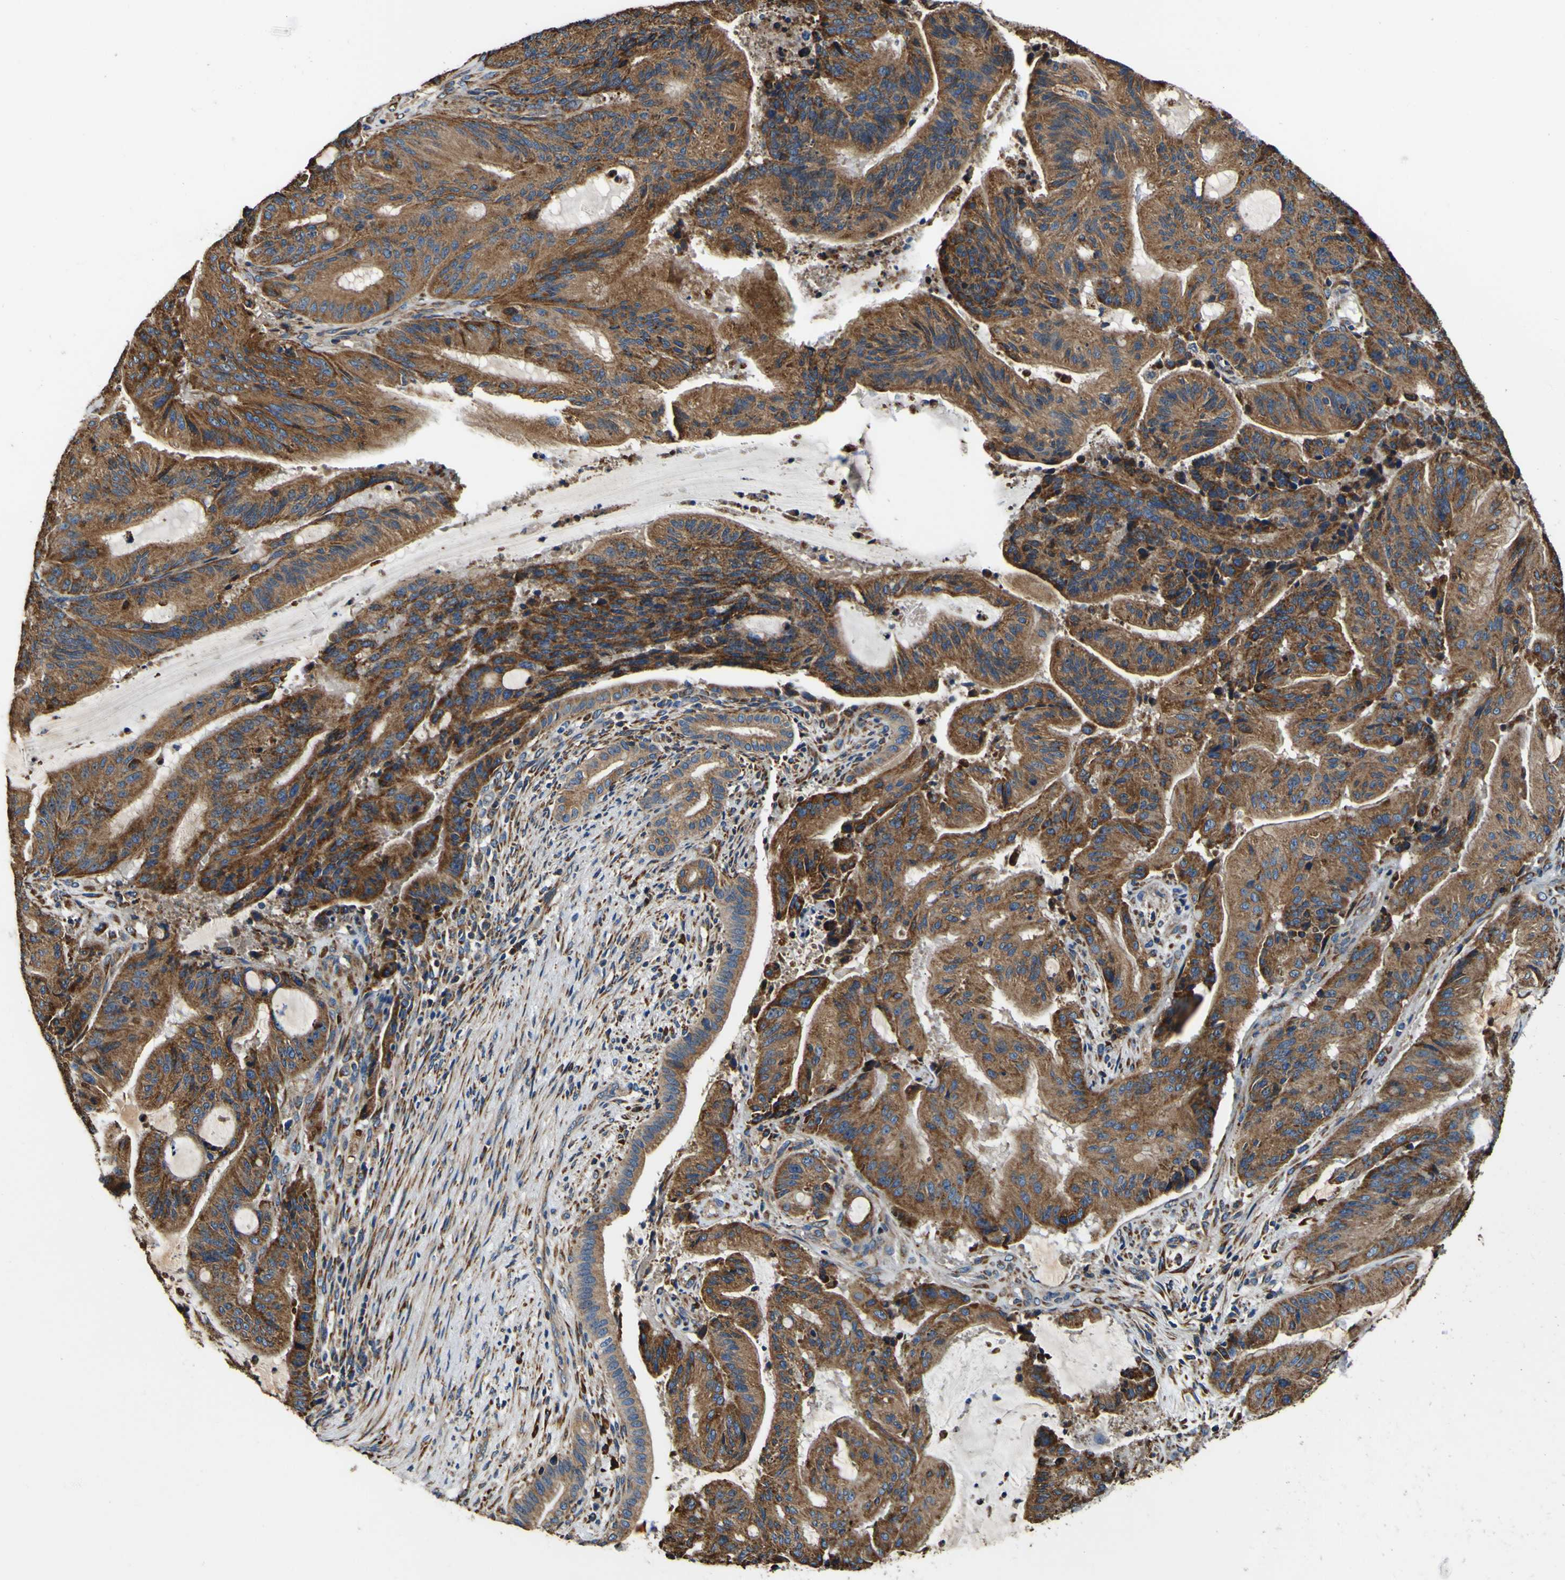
{"staining": {"intensity": "moderate", "quantity": ">75%", "location": "cytoplasmic/membranous"}, "tissue": "liver cancer", "cell_type": "Tumor cells", "image_type": "cancer", "snomed": [{"axis": "morphology", "description": "Cholangiocarcinoma"}, {"axis": "topography", "description": "Liver"}], "caption": "Human liver cholangiocarcinoma stained for a protein (brown) exhibits moderate cytoplasmic/membranous positive expression in approximately >75% of tumor cells.", "gene": "INPP5A", "patient": {"sex": "female", "age": 73}}